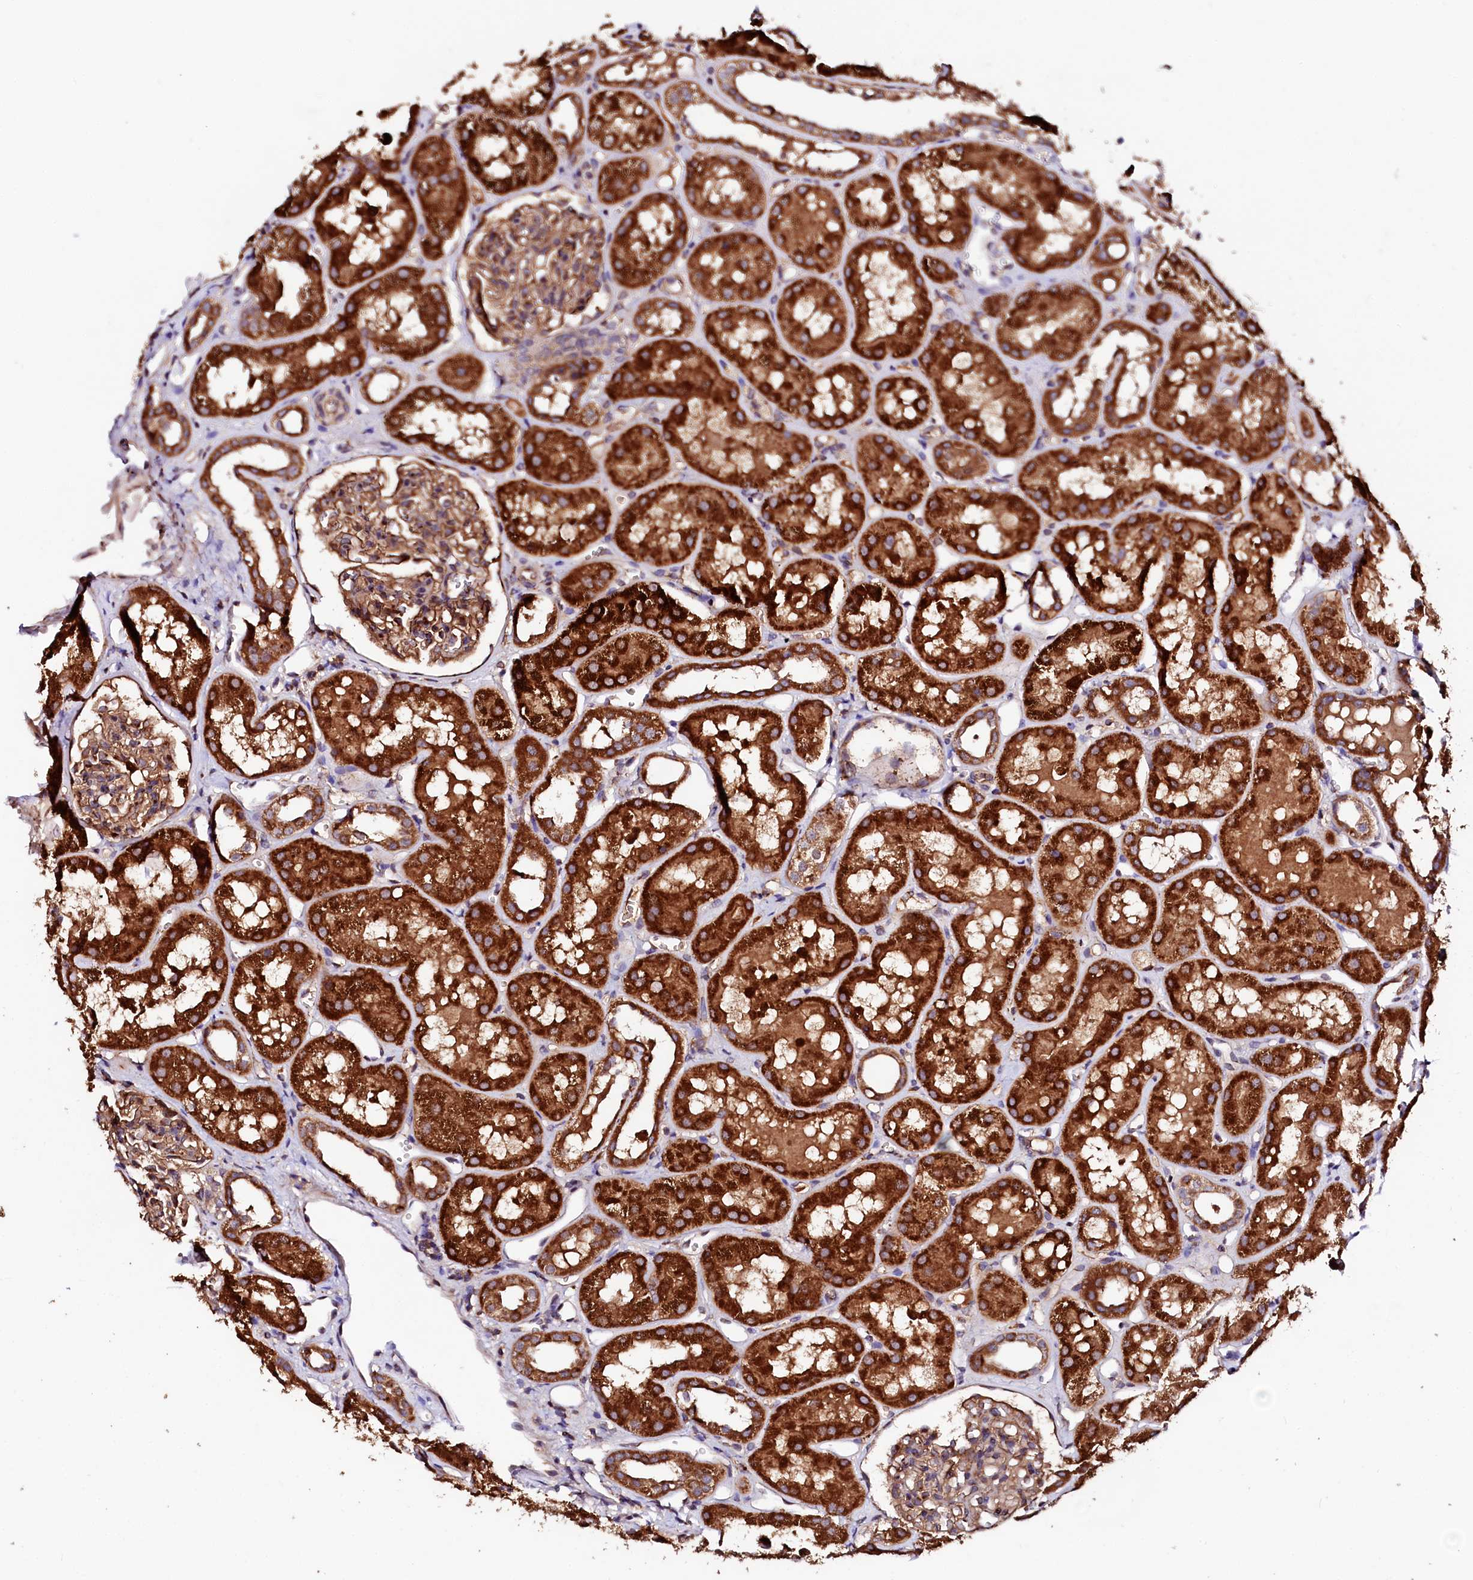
{"staining": {"intensity": "moderate", "quantity": ">75%", "location": "cytoplasmic/membranous"}, "tissue": "kidney", "cell_type": "Cells in glomeruli", "image_type": "normal", "snomed": [{"axis": "morphology", "description": "Normal tissue, NOS"}, {"axis": "topography", "description": "Kidney"}], "caption": "Benign kidney shows moderate cytoplasmic/membranous positivity in about >75% of cells in glomeruli, visualized by immunohistochemistry.", "gene": "ST3GAL1", "patient": {"sex": "male", "age": 16}}